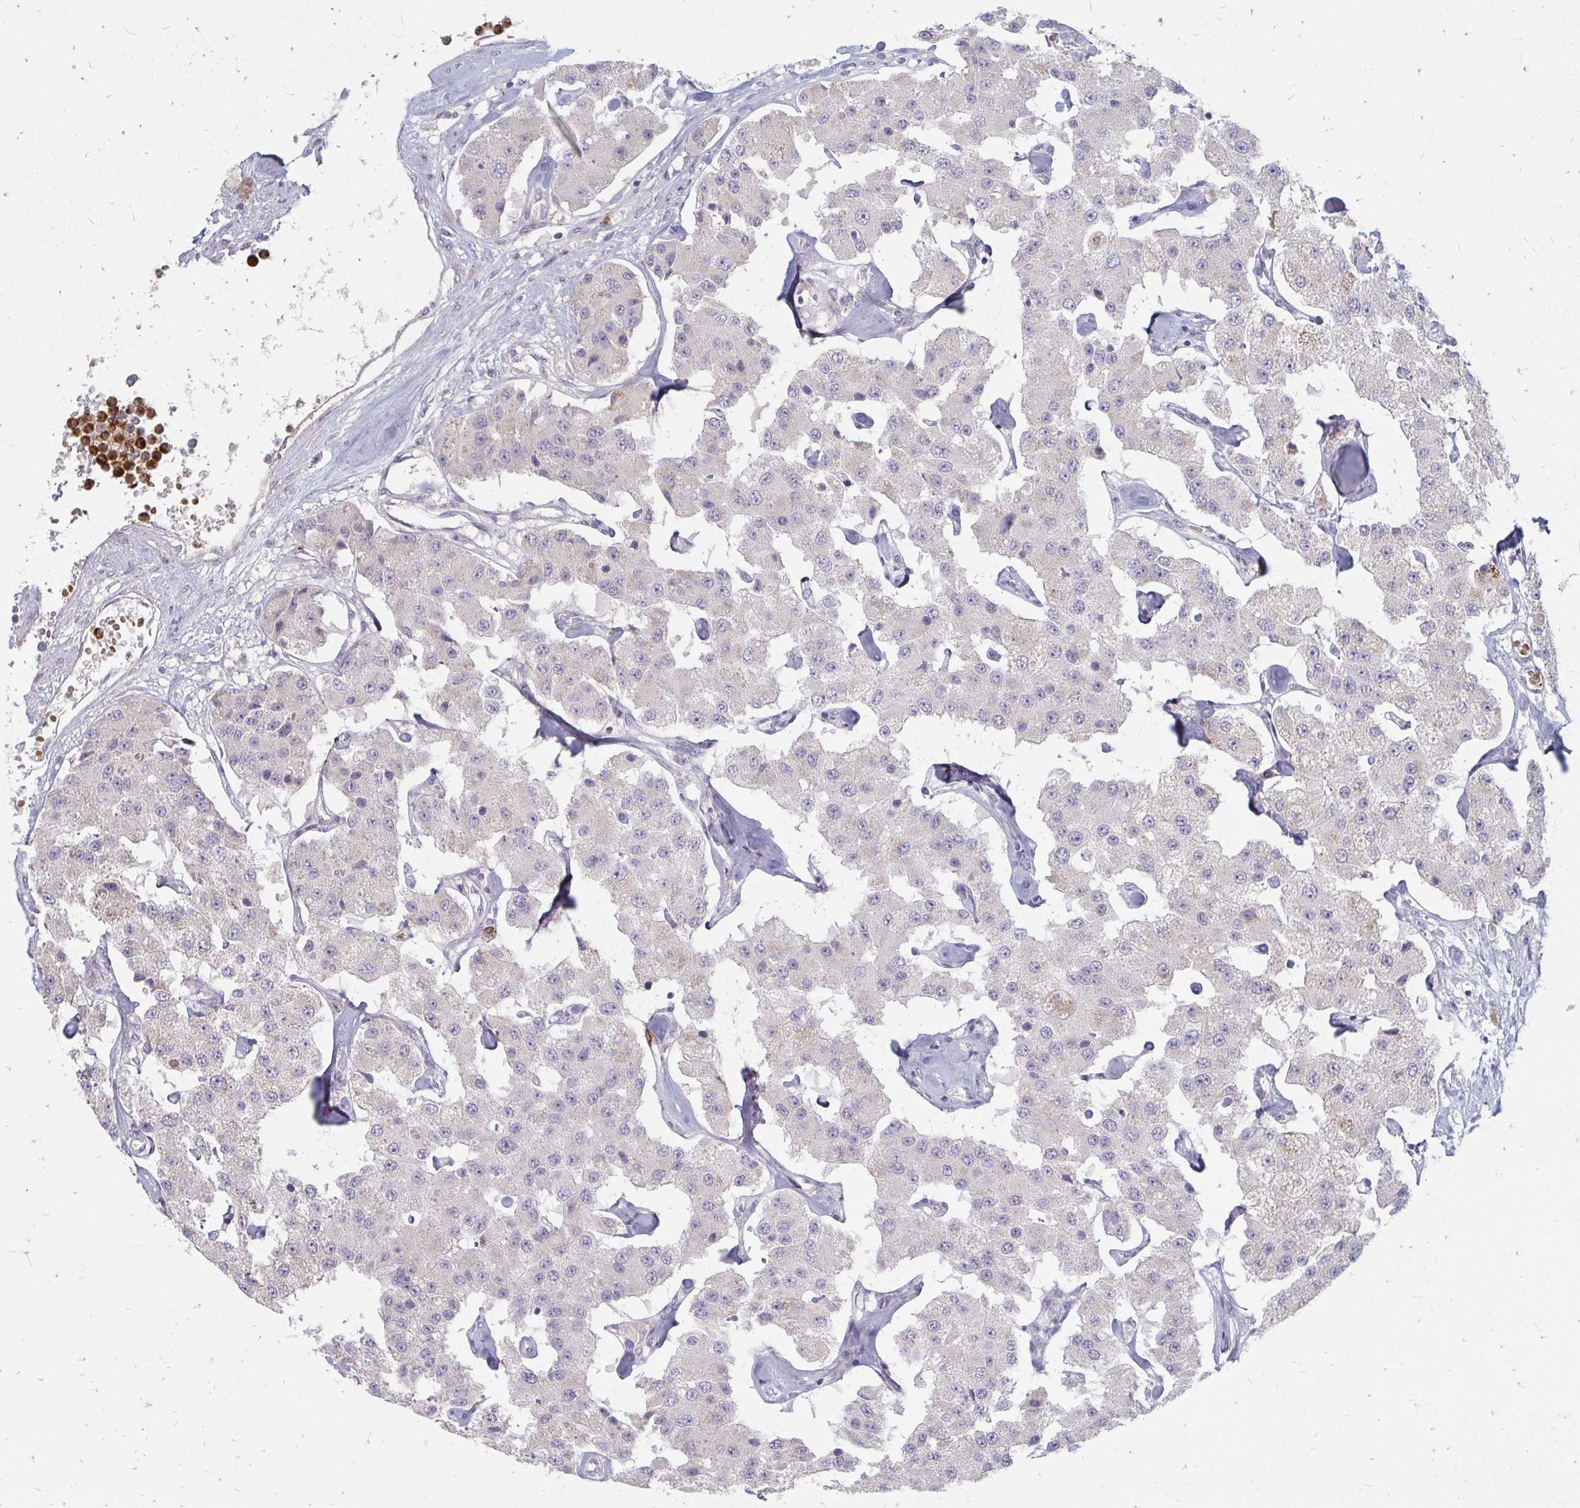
{"staining": {"intensity": "negative", "quantity": "none", "location": "none"}, "tissue": "carcinoid", "cell_type": "Tumor cells", "image_type": "cancer", "snomed": [{"axis": "morphology", "description": "Carcinoid, malignant, NOS"}, {"axis": "topography", "description": "Pancreas"}], "caption": "Tumor cells show no significant protein staining in carcinoid.", "gene": "RAB33A", "patient": {"sex": "male", "age": 41}}